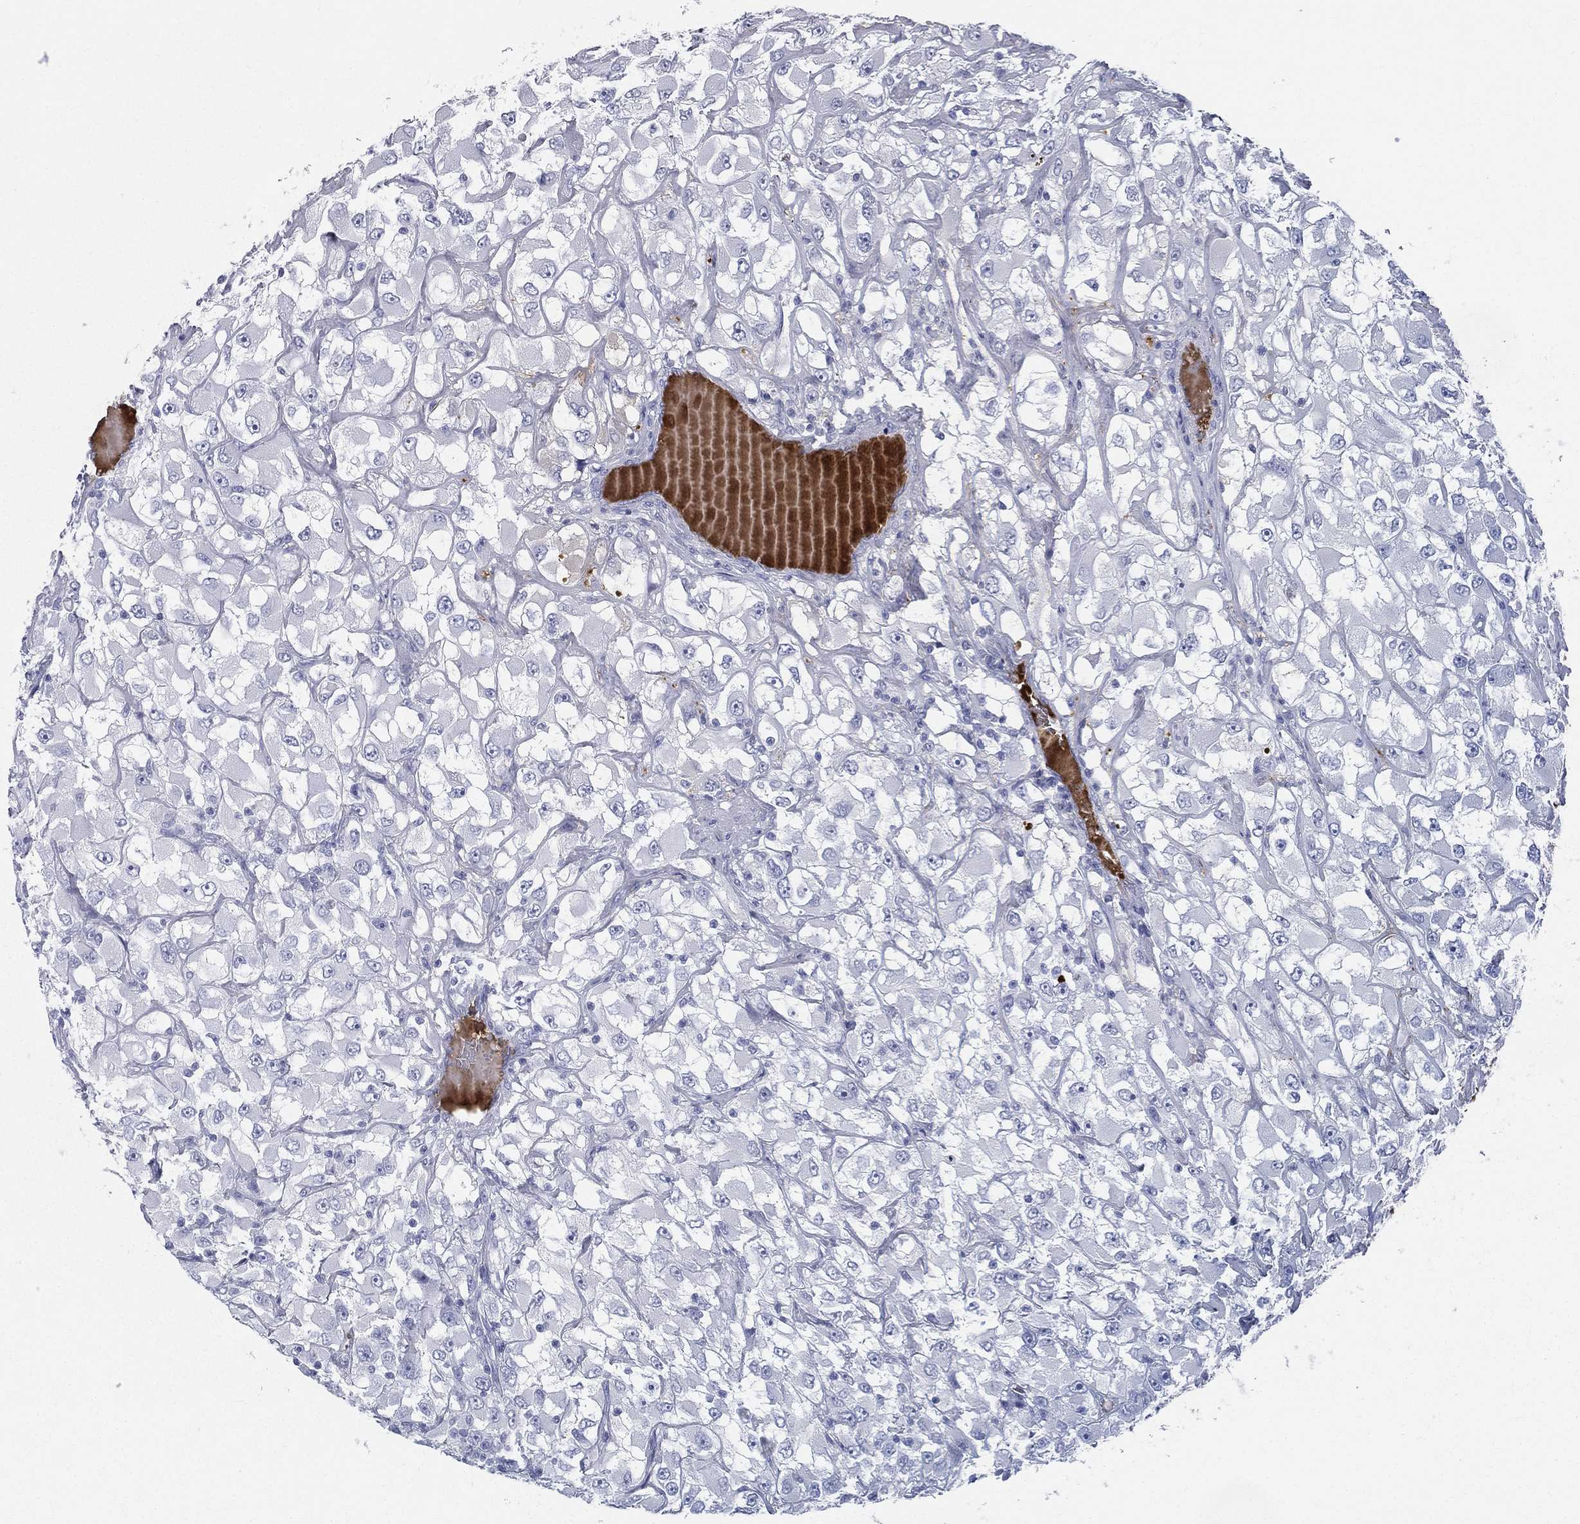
{"staining": {"intensity": "moderate", "quantity": "25%-75%", "location": "cytoplasmic/membranous"}, "tissue": "renal cancer", "cell_type": "Tumor cells", "image_type": "cancer", "snomed": [{"axis": "morphology", "description": "Adenocarcinoma, NOS"}, {"axis": "topography", "description": "Kidney"}], "caption": "The immunohistochemical stain shows moderate cytoplasmic/membranous staining in tumor cells of renal adenocarcinoma tissue.", "gene": "HP", "patient": {"sex": "female", "age": 52}}